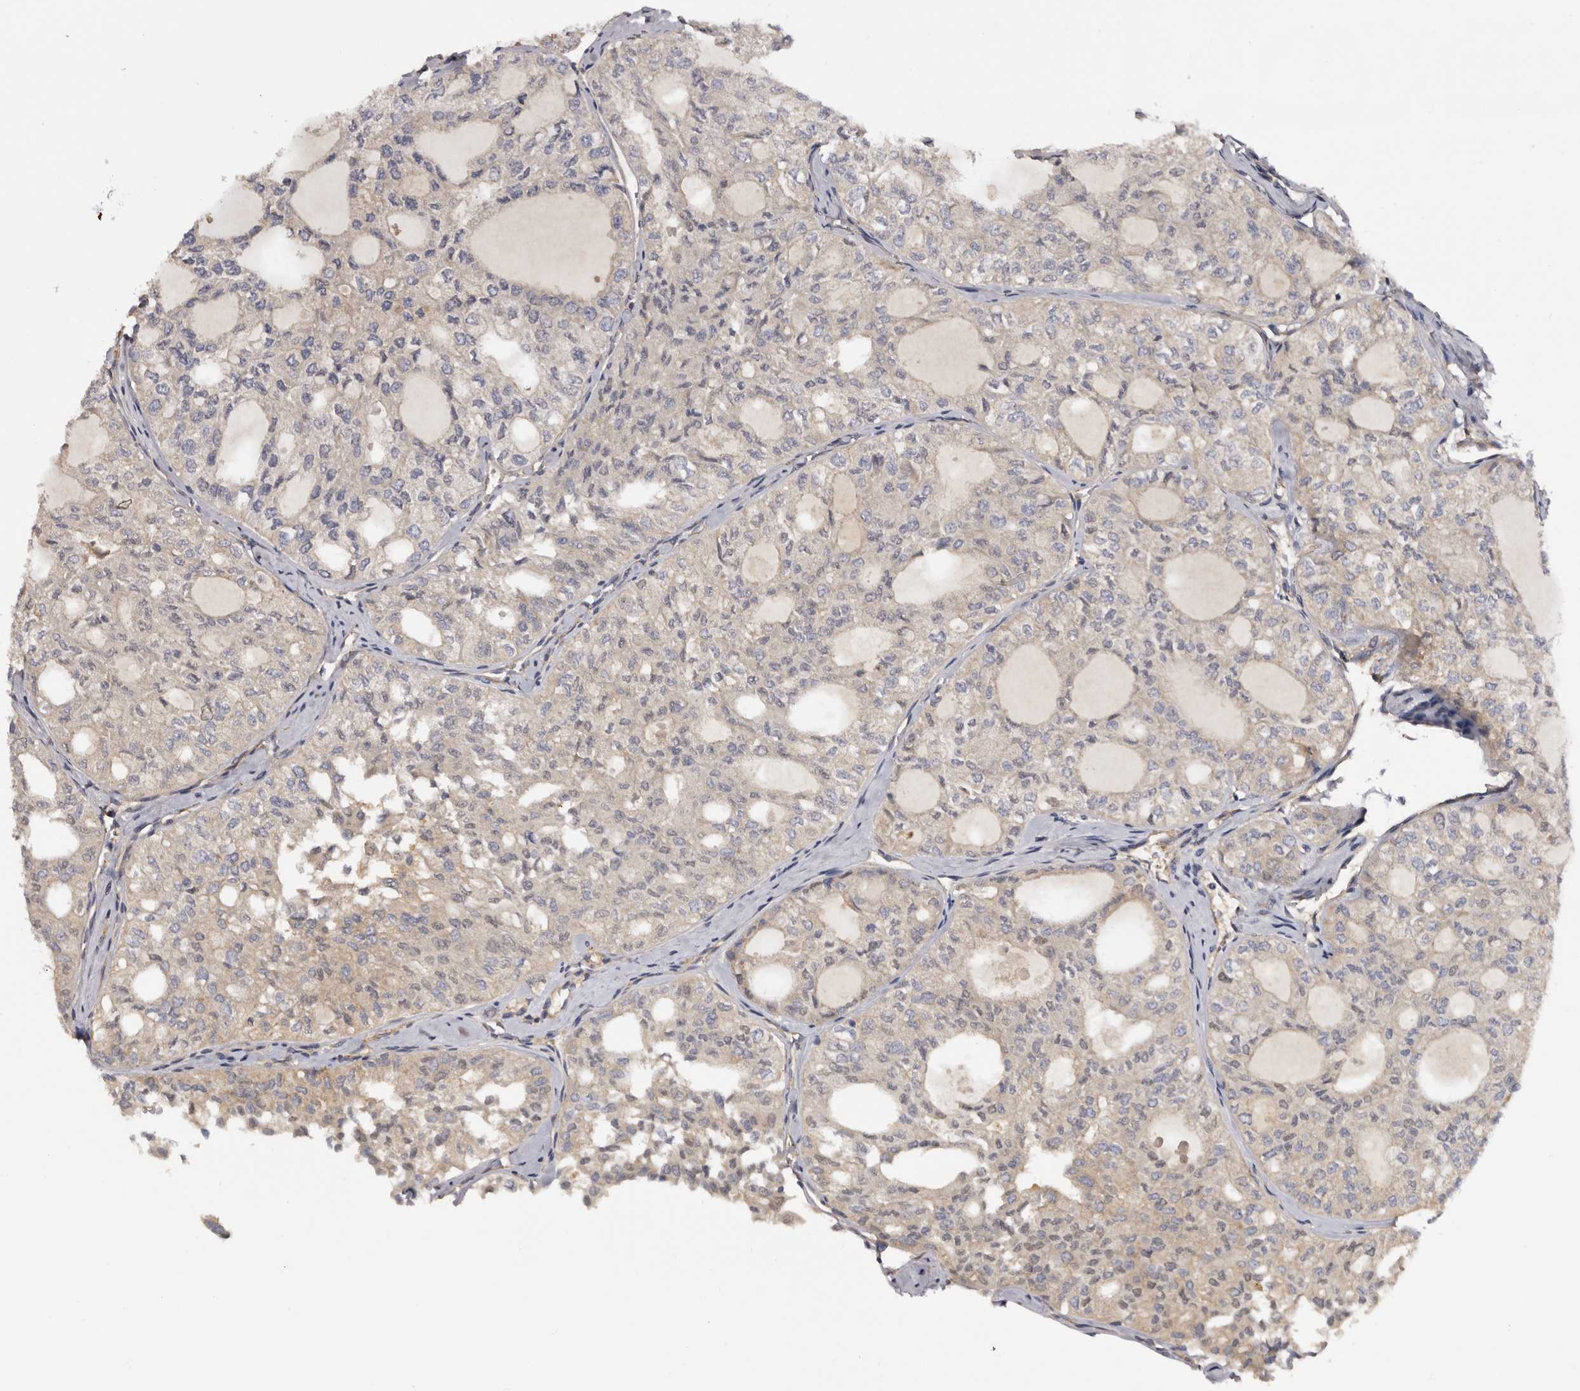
{"staining": {"intensity": "negative", "quantity": "none", "location": "none"}, "tissue": "thyroid cancer", "cell_type": "Tumor cells", "image_type": "cancer", "snomed": [{"axis": "morphology", "description": "Follicular adenoma carcinoma, NOS"}, {"axis": "topography", "description": "Thyroid gland"}], "caption": "This is a micrograph of IHC staining of thyroid cancer, which shows no staining in tumor cells.", "gene": "INKA2", "patient": {"sex": "male", "age": 75}}